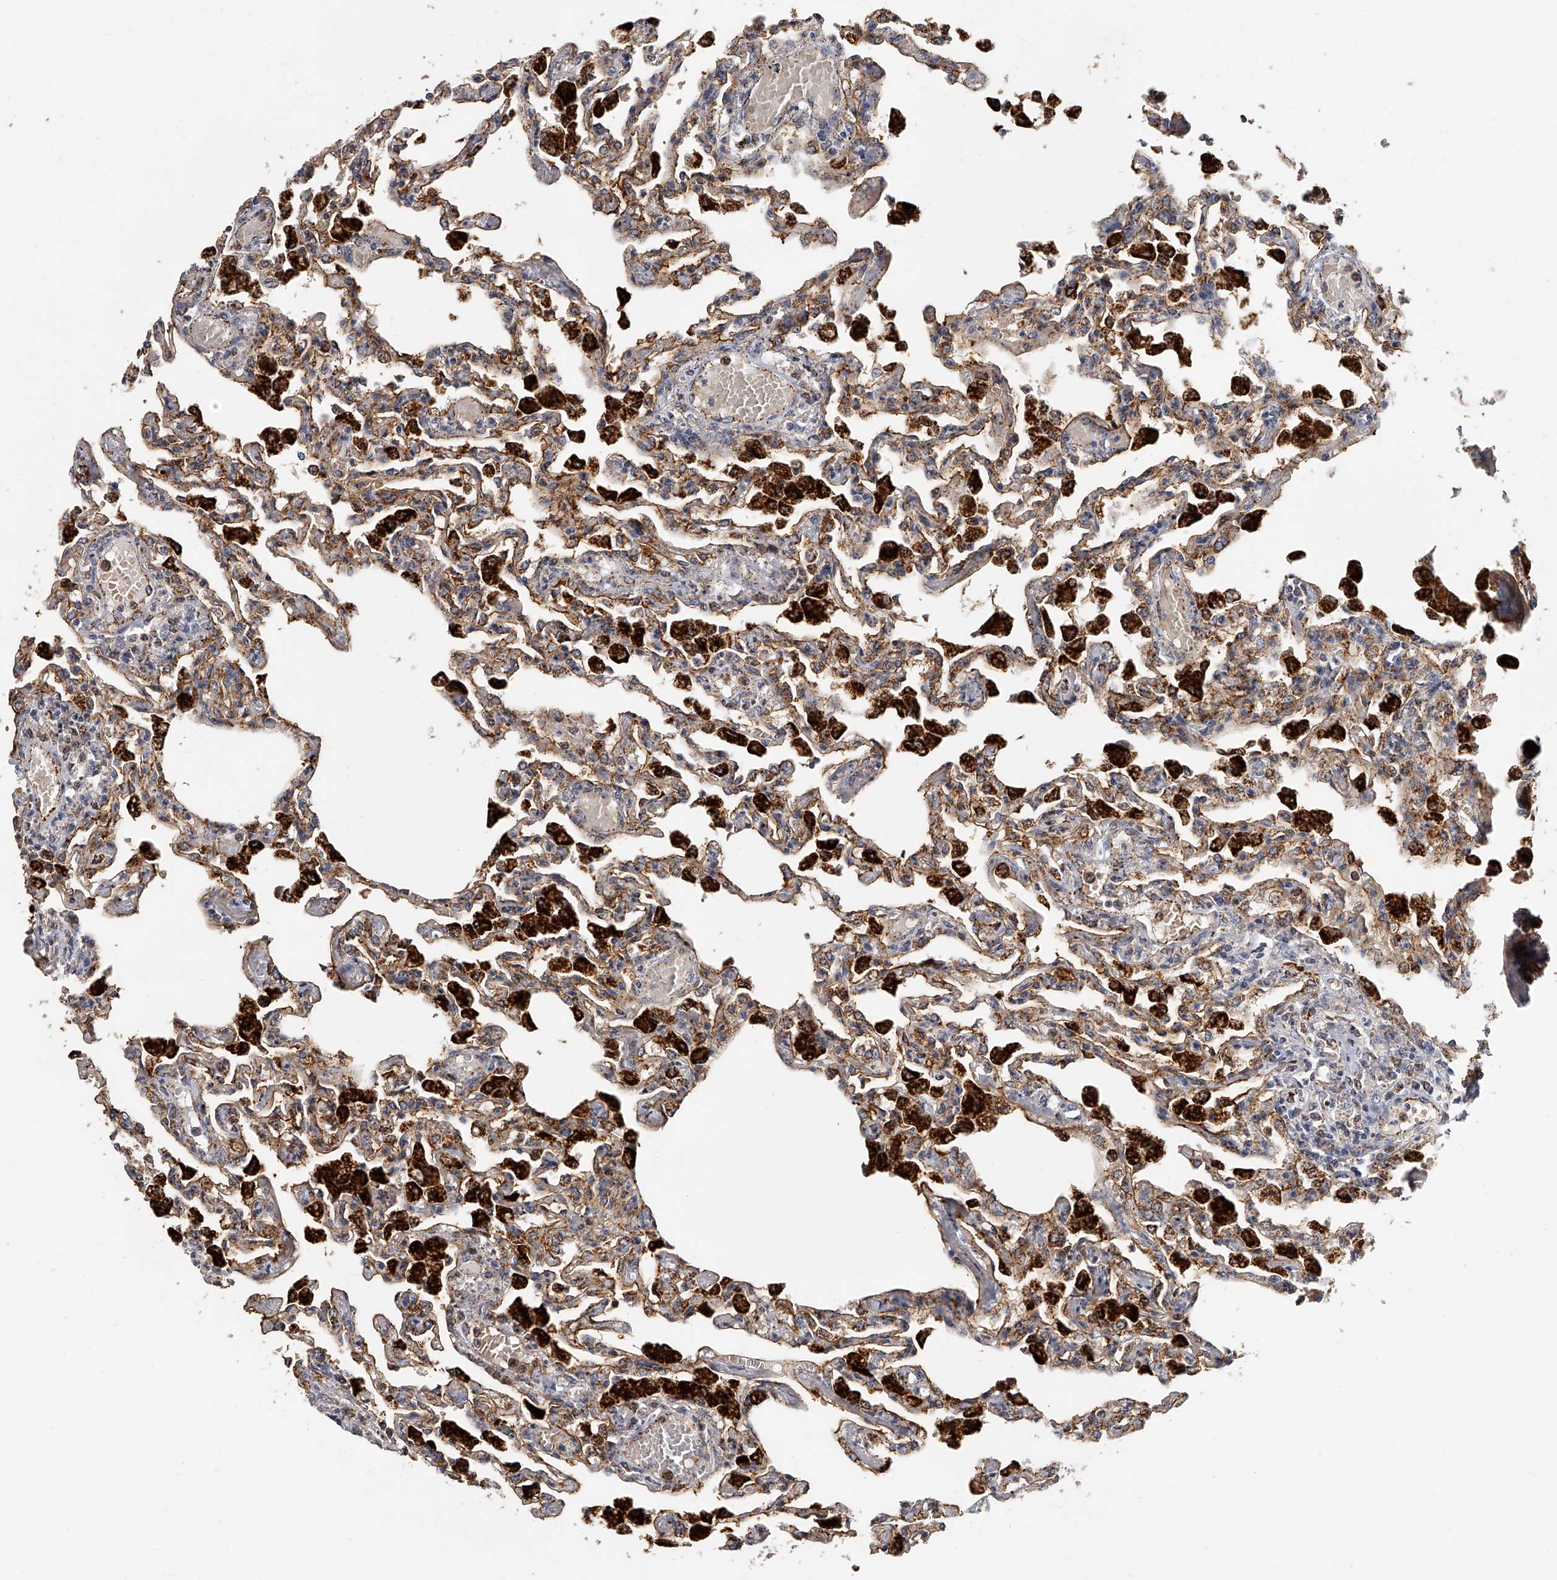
{"staining": {"intensity": "moderate", "quantity": "25%-75%", "location": "cytoplasmic/membranous"}, "tissue": "lung", "cell_type": "Alveolar cells", "image_type": "normal", "snomed": [{"axis": "morphology", "description": "Normal tissue, NOS"}, {"axis": "topography", "description": "Bronchus"}, {"axis": "topography", "description": "Lung"}], "caption": "Protein staining by immunohistochemistry reveals moderate cytoplasmic/membranous staining in approximately 25%-75% of alveolar cells in benign lung. (IHC, brightfield microscopy, high magnification).", "gene": "KLHL7", "patient": {"sex": "female", "age": 49}}